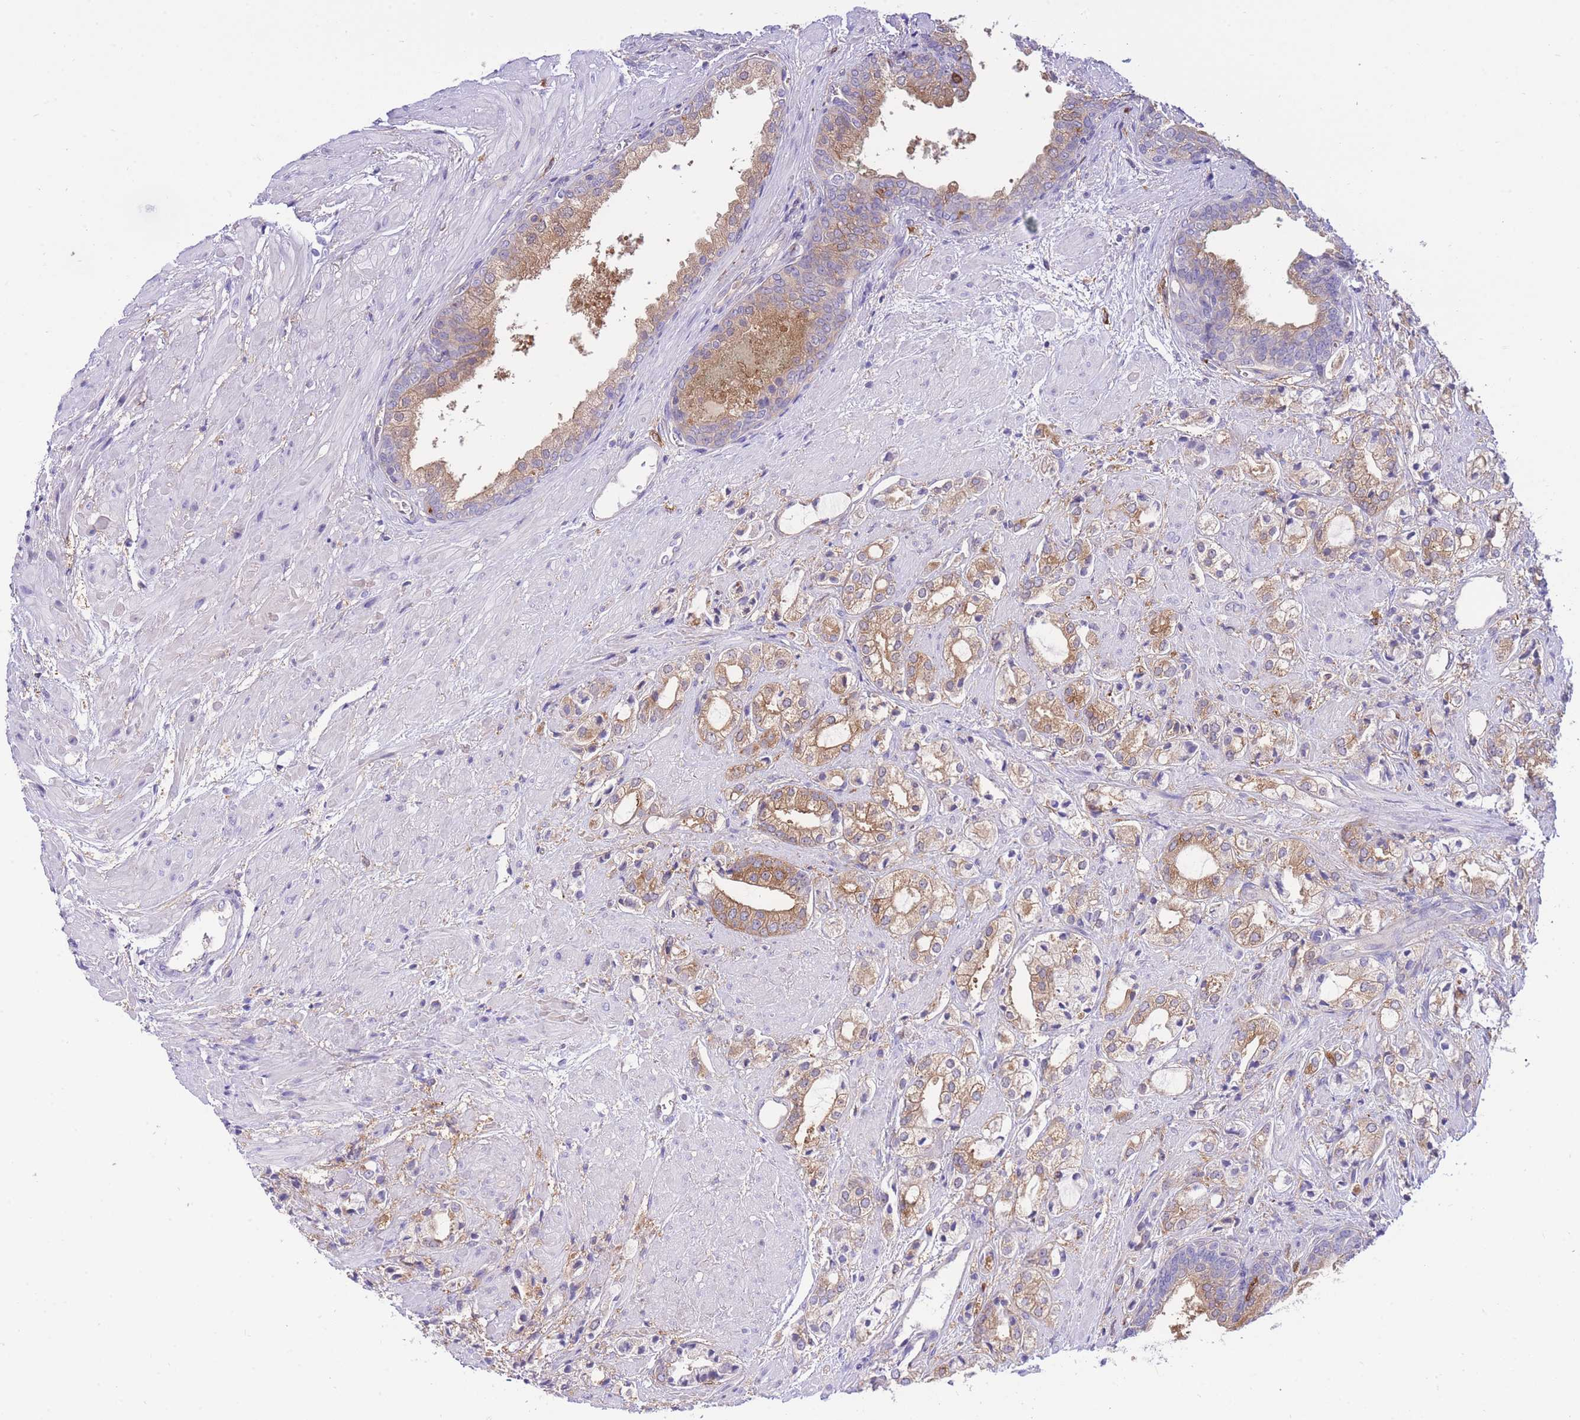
{"staining": {"intensity": "moderate", "quantity": ">75%", "location": "cytoplasmic/membranous"}, "tissue": "prostate cancer", "cell_type": "Tumor cells", "image_type": "cancer", "snomed": [{"axis": "morphology", "description": "Adenocarcinoma, High grade"}, {"axis": "topography", "description": "Prostate"}], "caption": "Tumor cells reveal medium levels of moderate cytoplasmic/membranous staining in about >75% of cells in human prostate cancer (high-grade adenocarcinoma). Nuclei are stained in blue.", "gene": "NAMPT", "patient": {"sex": "male", "age": 50}}